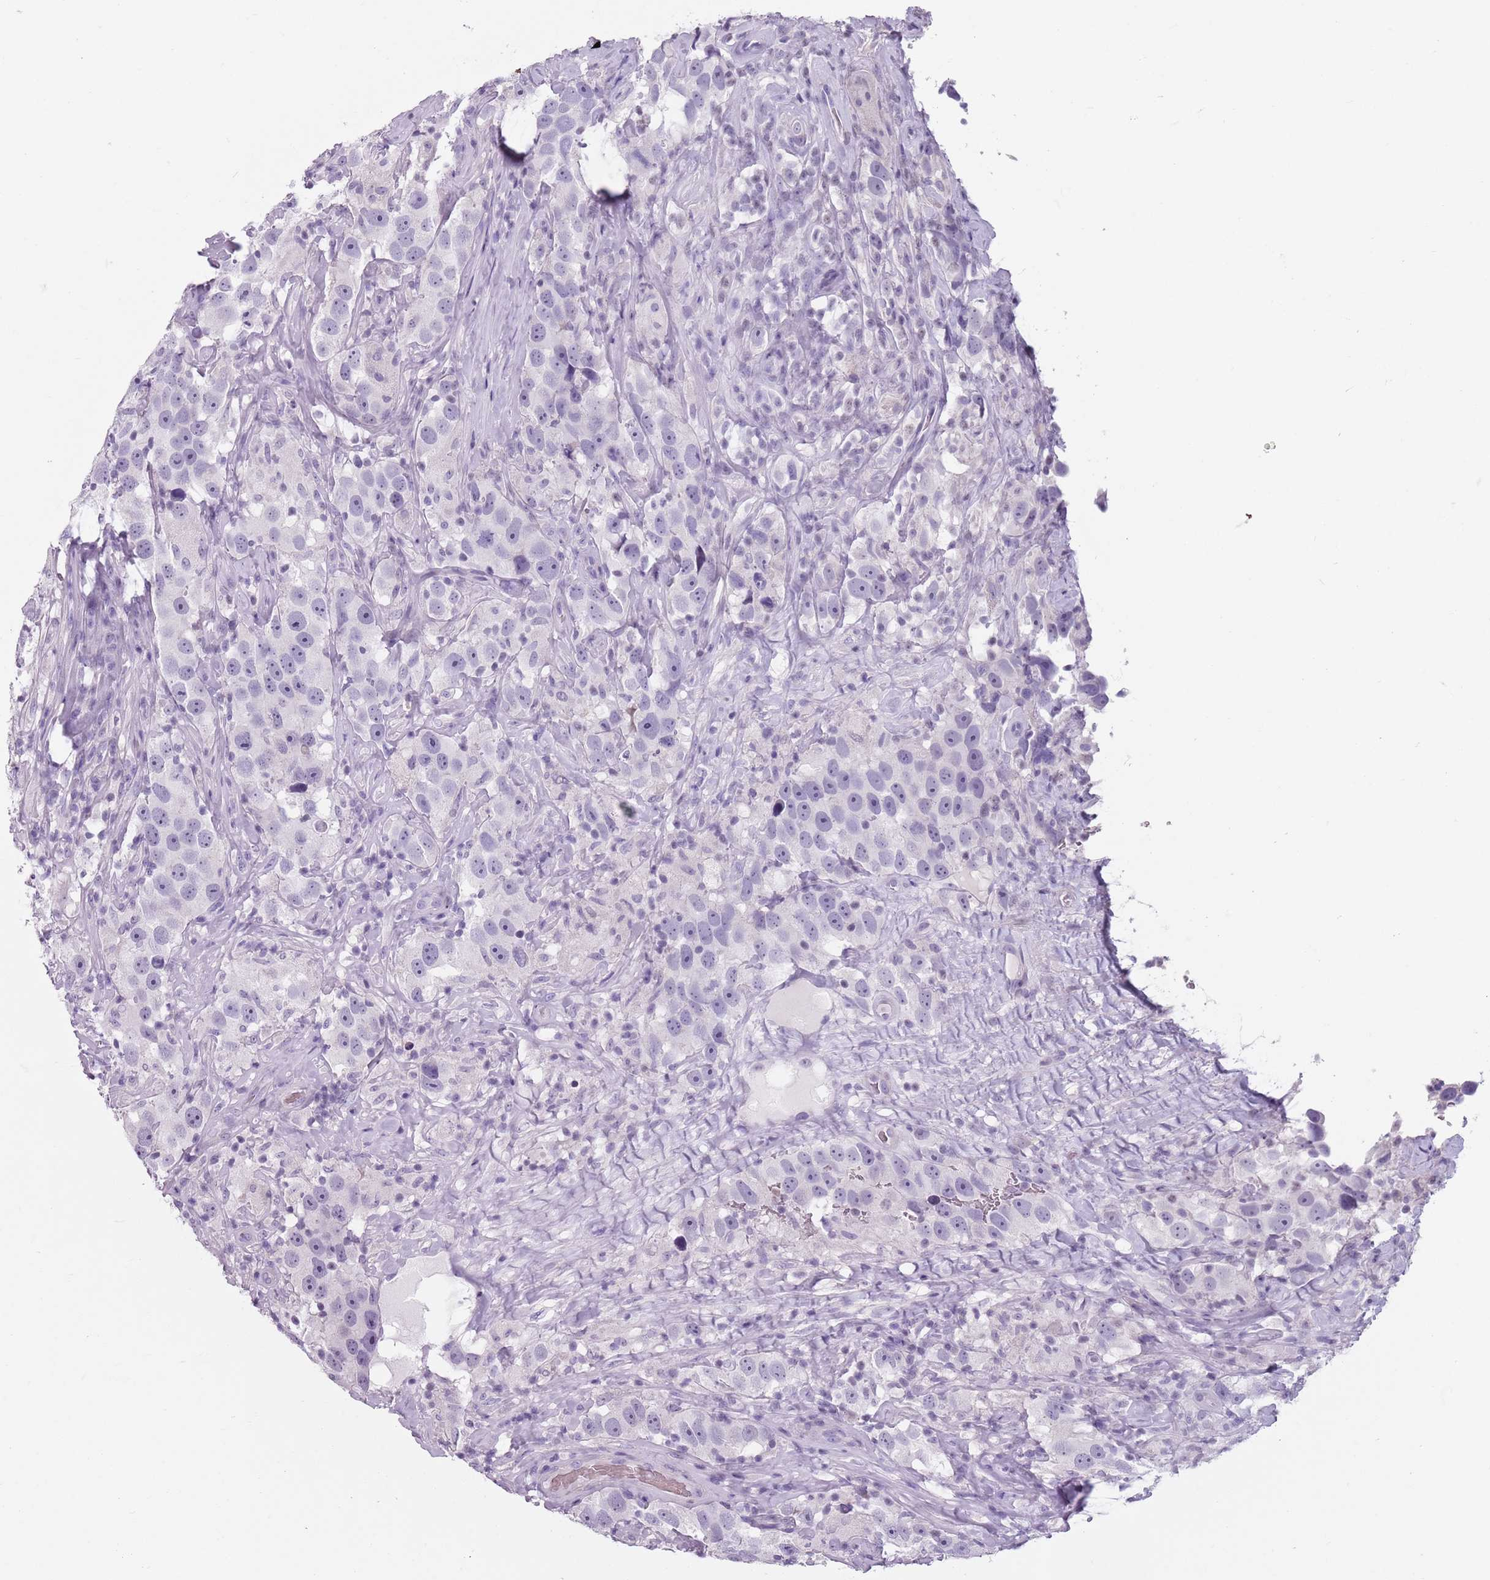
{"staining": {"intensity": "negative", "quantity": "none", "location": "none"}, "tissue": "testis cancer", "cell_type": "Tumor cells", "image_type": "cancer", "snomed": [{"axis": "morphology", "description": "Seminoma, NOS"}, {"axis": "topography", "description": "Testis"}], "caption": "Immunohistochemistry of seminoma (testis) reveals no expression in tumor cells.", "gene": "SPESP1", "patient": {"sex": "male", "age": 49}}